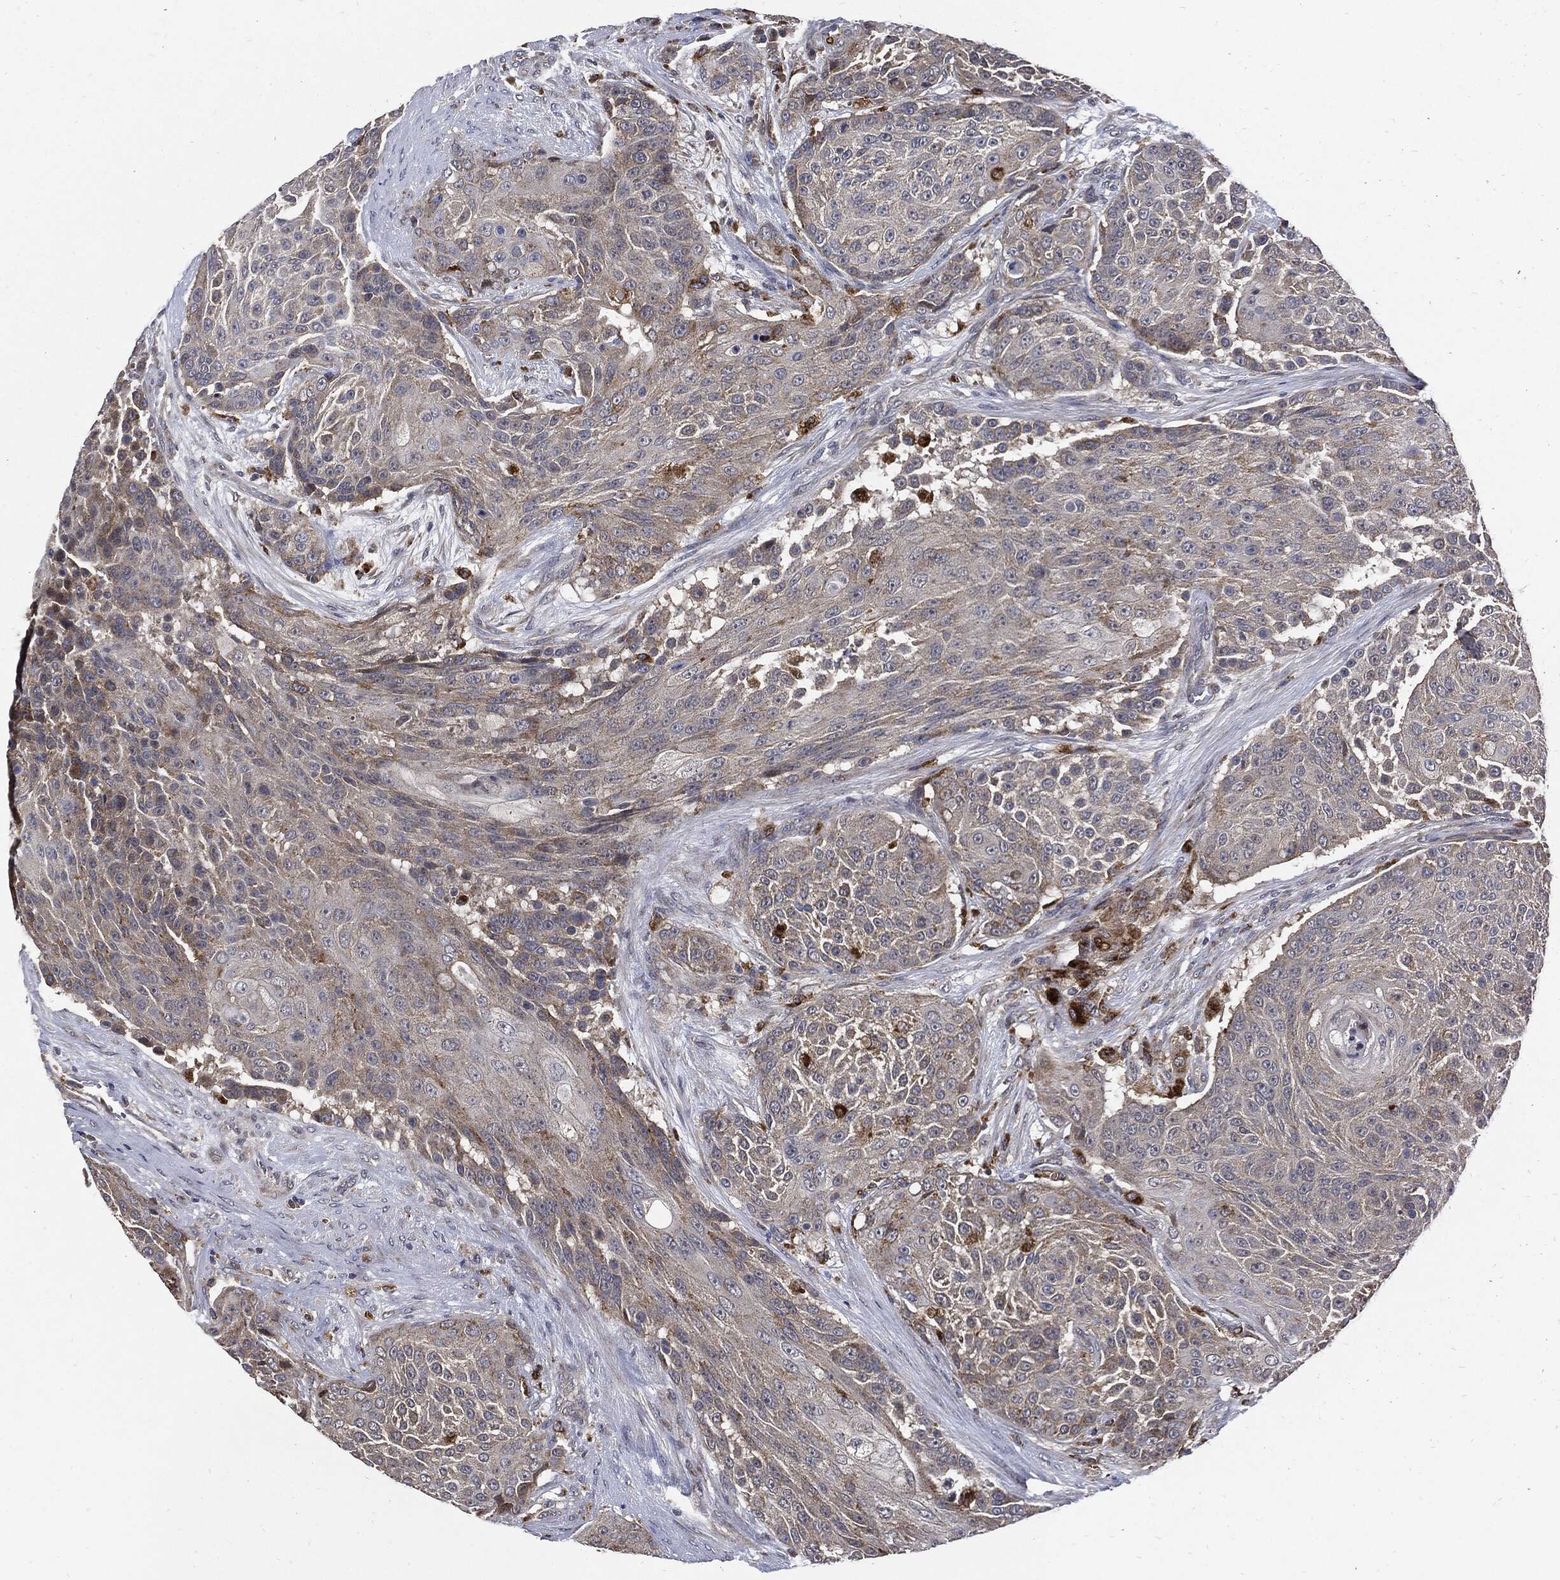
{"staining": {"intensity": "negative", "quantity": "none", "location": "none"}, "tissue": "urothelial cancer", "cell_type": "Tumor cells", "image_type": "cancer", "snomed": [{"axis": "morphology", "description": "Urothelial carcinoma, High grade"}, {"axis": "topography", "description": "Urinary bladder"}], "caption": "This micrograph is of urothelial cancer stained with IHC to label a protein in brown with the nuclei are counter-stained blue. There is no staining in tumor cells.", "gene": "SLC31A2", "patient": {"sex": "female", "age": 63}}